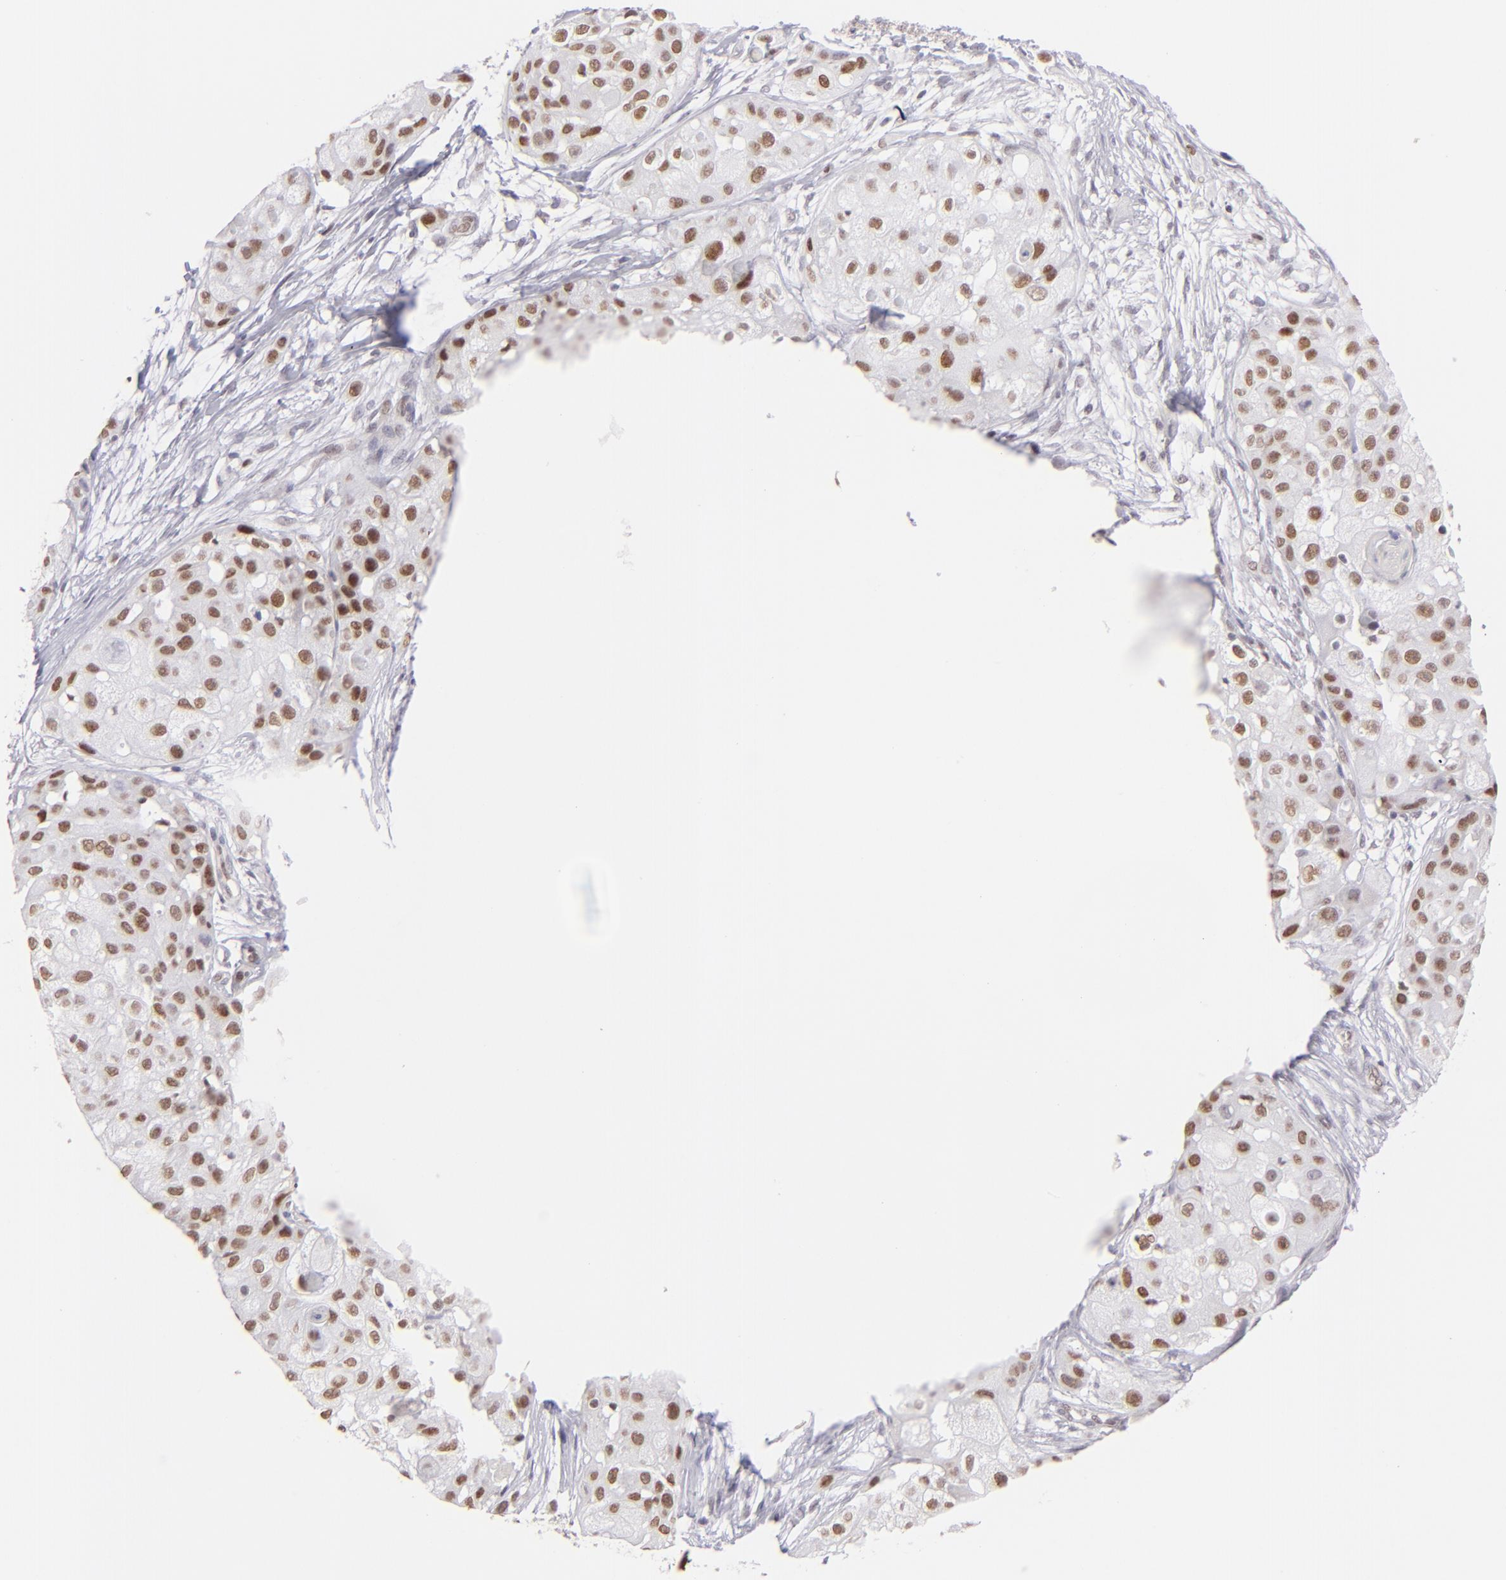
{"staining": {"intensity": "moderate", "quantity": ">75%", "location": "nuclear"}, "tissue": "skin cancer", "cell_type": "Tumor cells", "image_type": "cancer", "snomed": [{"axis": "morphology", "description": "Squamous cell carcinoma, NOS"}, {"axis": "topography", "description": "Skin"}], "caption": "This is an image of immunohistochemistry (IHC) staining of squamous cell carcinoma (skin), which shows moderate staining in the nuclear of tumor cells.", "gene": "POU2F1", "patient": {"sex": "female", "age": 57}}